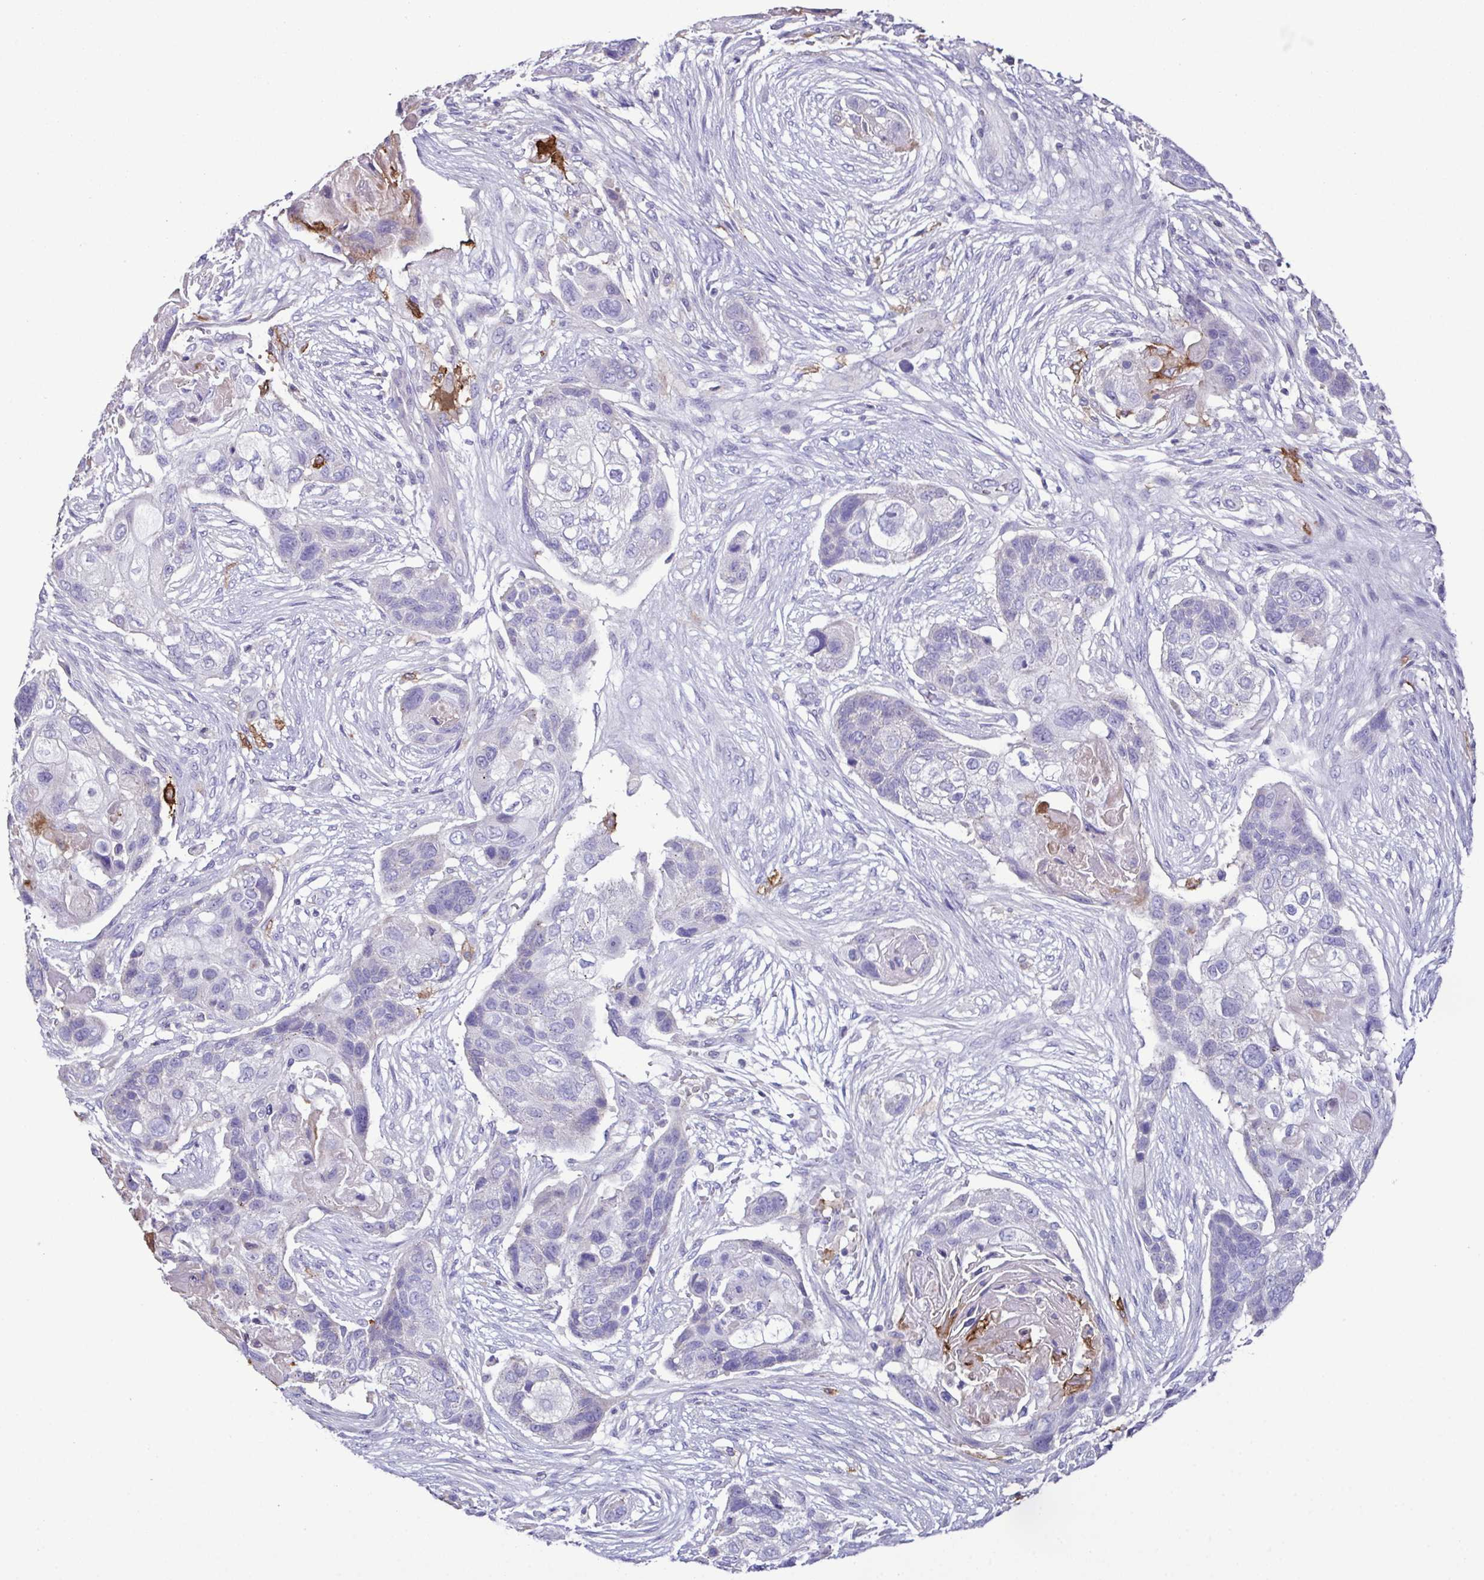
{"staining": {"intensity": "negative", "quantity": "none", "location": "none"}, "tissue": "lung cancer", "cell_type": "Tumor cells", "image_type": "cancer", "snomed": [{"axis": "morphology", "description": "Squamous cell carcinoma, NOS"}, {"axis": "topography", "description": "Lung"}], "caption": "Immunohistochemistry photomicrograph of human lung cancer (squamous cell carcinoma) stained for a protein (brown), which reveals no expression in tumor cells. (DAB immunohistochemistry visualized using brightfield microscopy, high magnification).", "gene": "MARCO", "patient": {"sex": "male", "age": 69}}